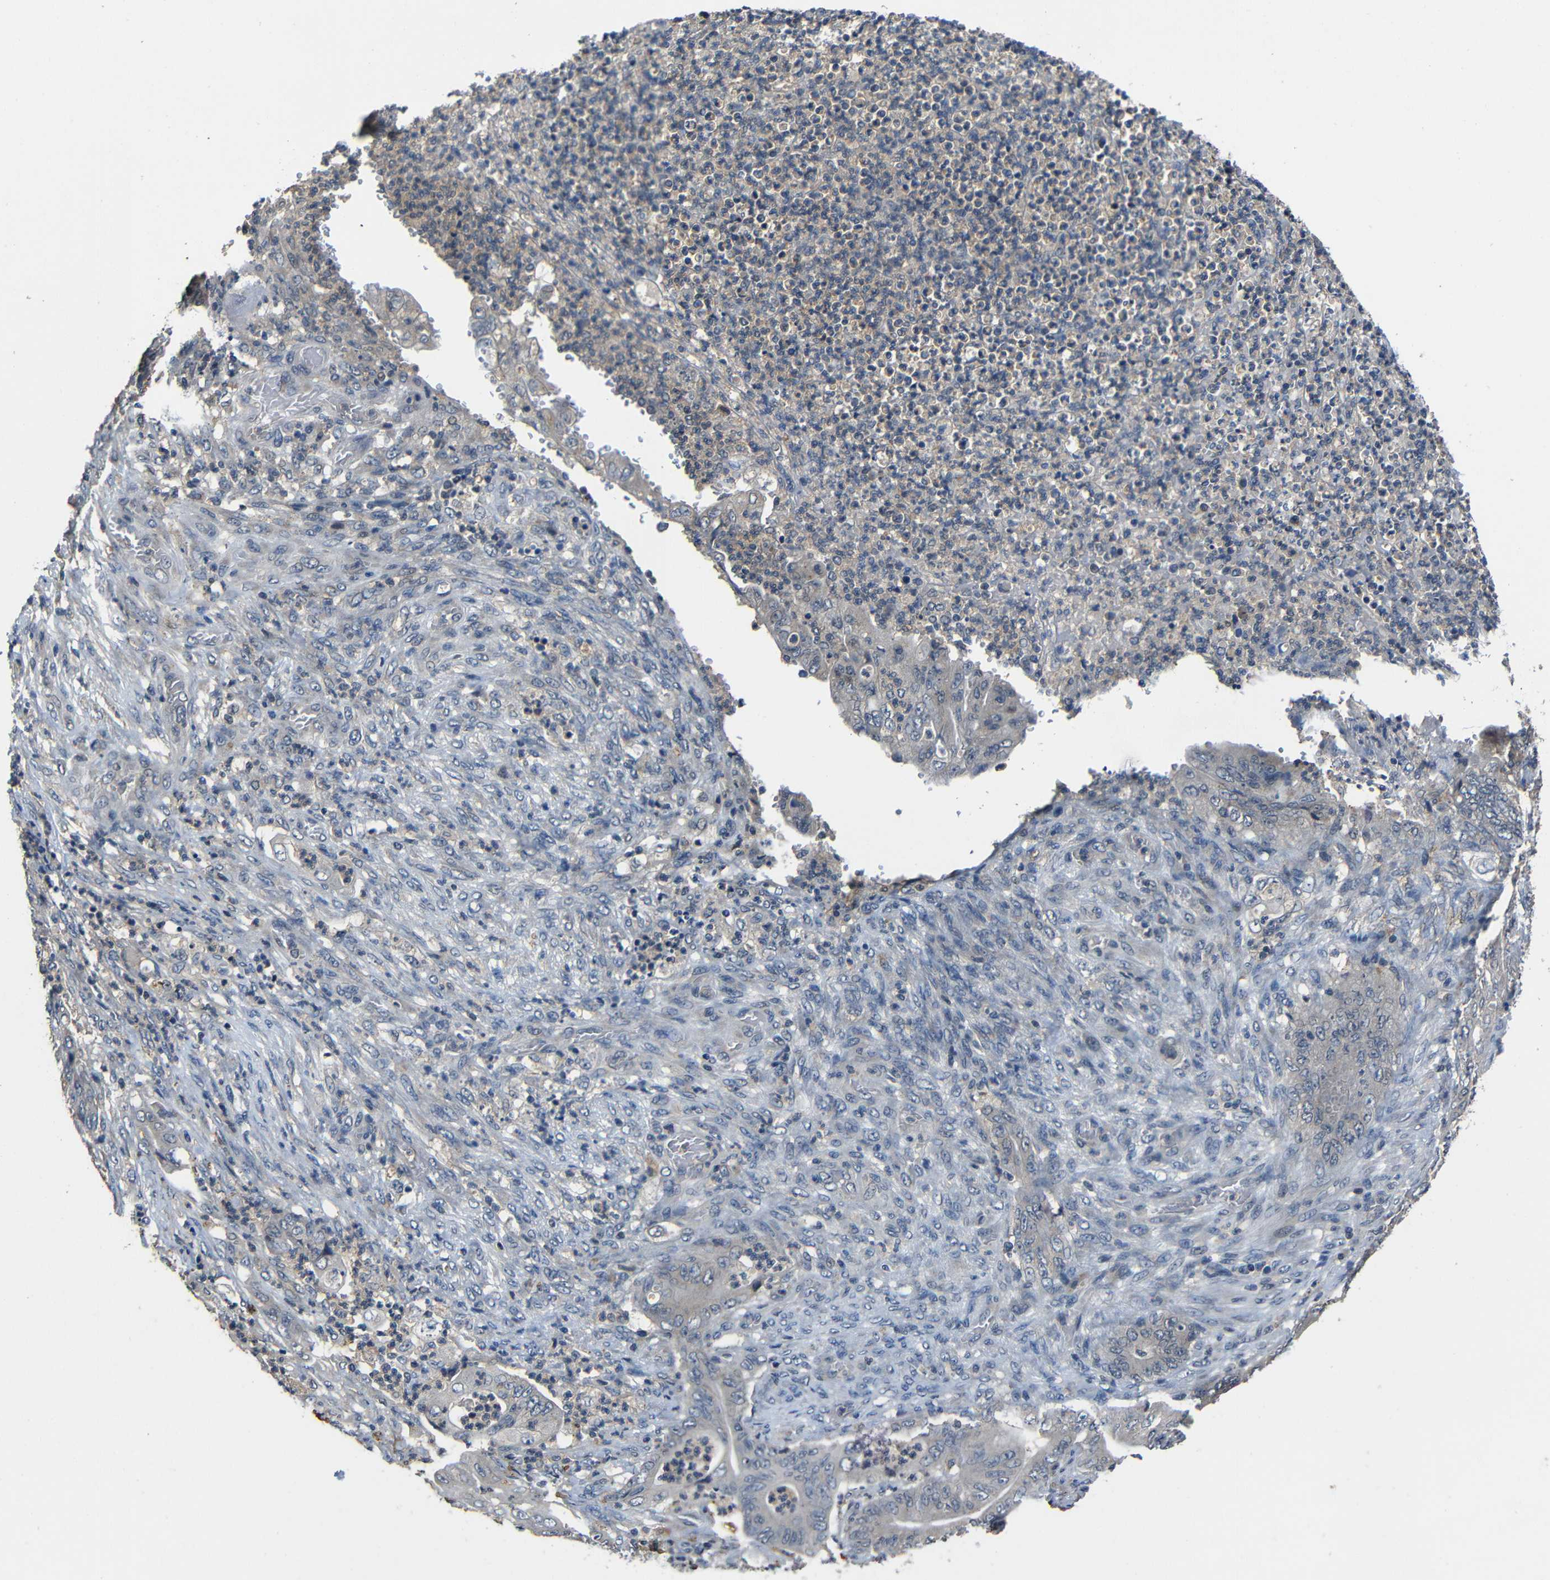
{"staining": {"intensity": "negative", "quantity": "none", "location": "none"}, "tissue": "stomach cancer", "cell_type": "Tumor cells", "image_type": "cancer", "snomed": [{"axis": "morphology", "description": "Adenocarcinoma, NOS"}, {"axis": "topography", "description": "Stomach"}], "caption": "DAB (3,3'-diaminobenzidine) immunohistochemical staining of stomach cancer (adenocarcinoma) exhibits no significant positivity in tumor cells.", "gene": "C6orf89", "patient": {"sex": "female", "age": 73}}